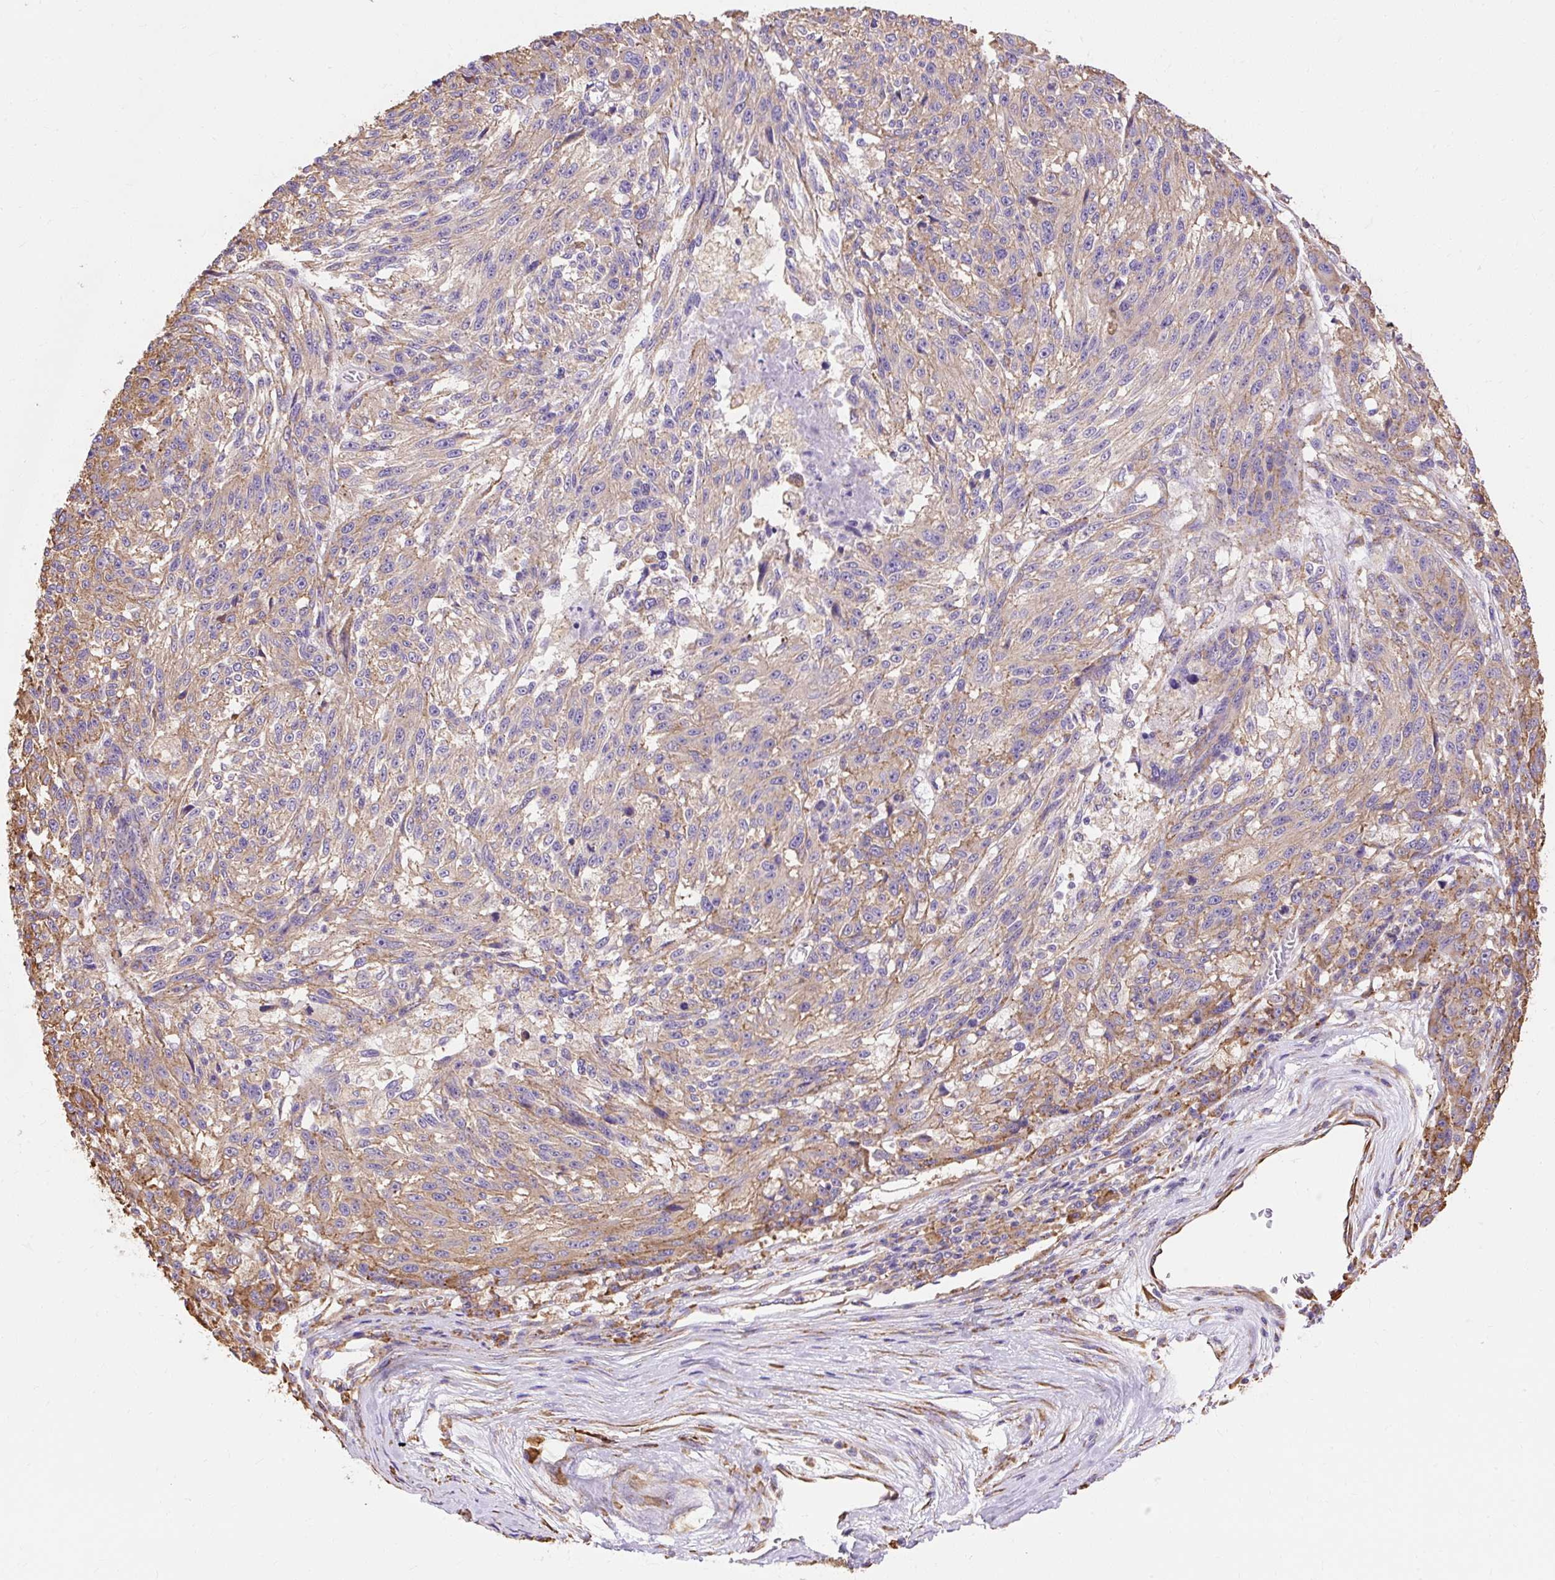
{"staining": {"intensity": "weak", "quantity": ">75%", "location": "cytoplasmic/membranous"}, "tissue": "melanoma", "cell_type": "Tumor cells", "image_type": "cancer", "snomed": [{"axis": "morphology", "description": "Malignant melanoma, NOS"}, {"axis": "topography", "description": "Skin"}], "caption": "Protein staining displays weak cytoplasmic/membranous expression in approximately >75% of tumor cells in malignant melanoma.", "gene": "RPS17", "patient": {"sex": "male", "age": 53}}